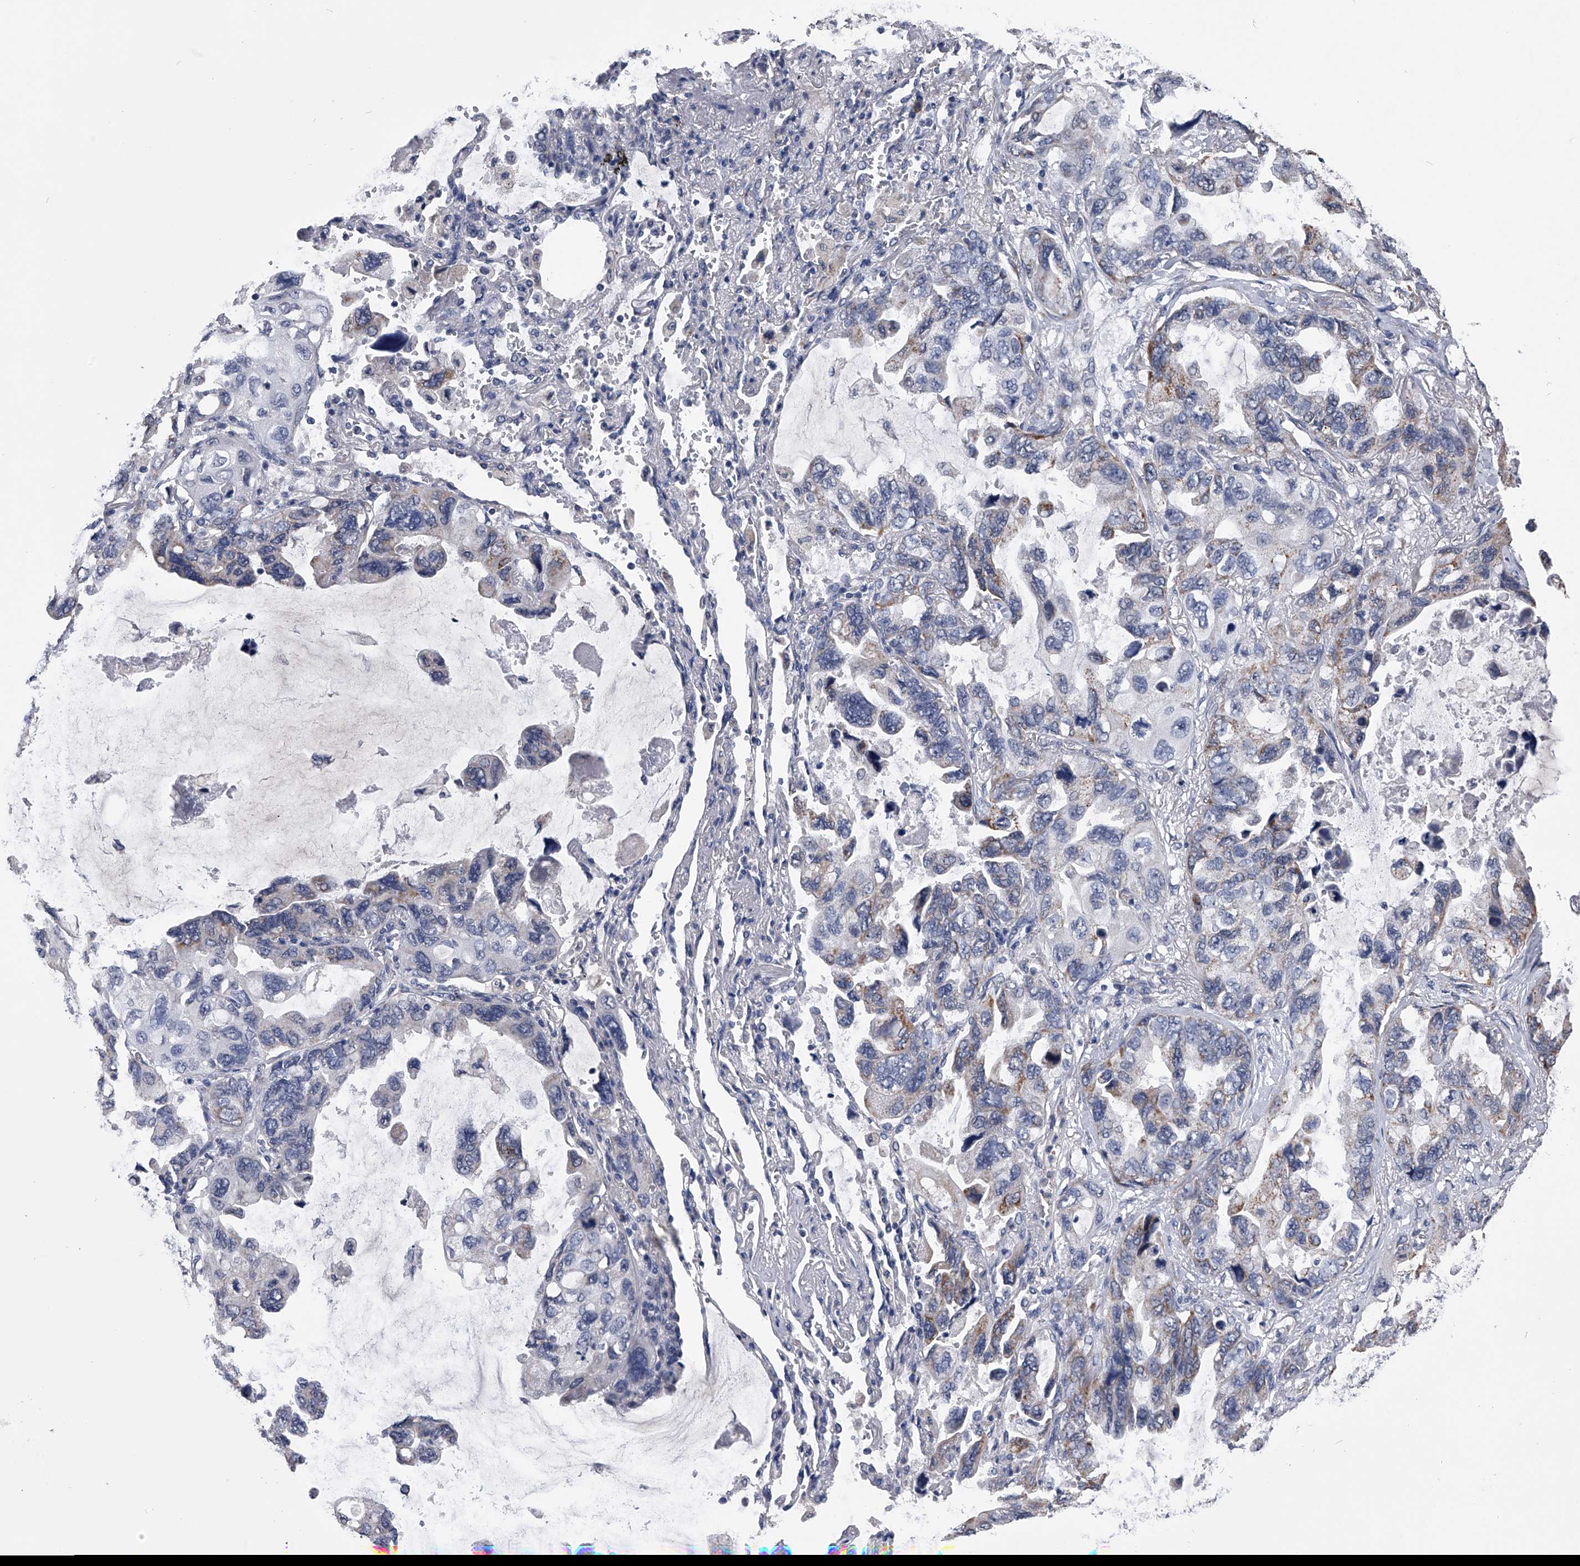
{"staining": {"intensity": "weak", "quantity": "<25%", "location": "cytoplasmic/membranous"}, "tissue": "lung cancer", "cell_type": "Tumor cells", "image_type": "cancer", "snomed": [{"axis": "morphology", "description": "Squamous cell carcinoma, NOS"}, {"axis": "topography", "description": "Lung"}], "caption": "An immunohistochemistry histopathology image of lung cancer (squamous cell carcinoma) is shown. There is no staining in tumor cells of lung cancer (squamous cell carcinoma).", "gene": "OAT", "patient": {"sex": "female", "age": 73}}